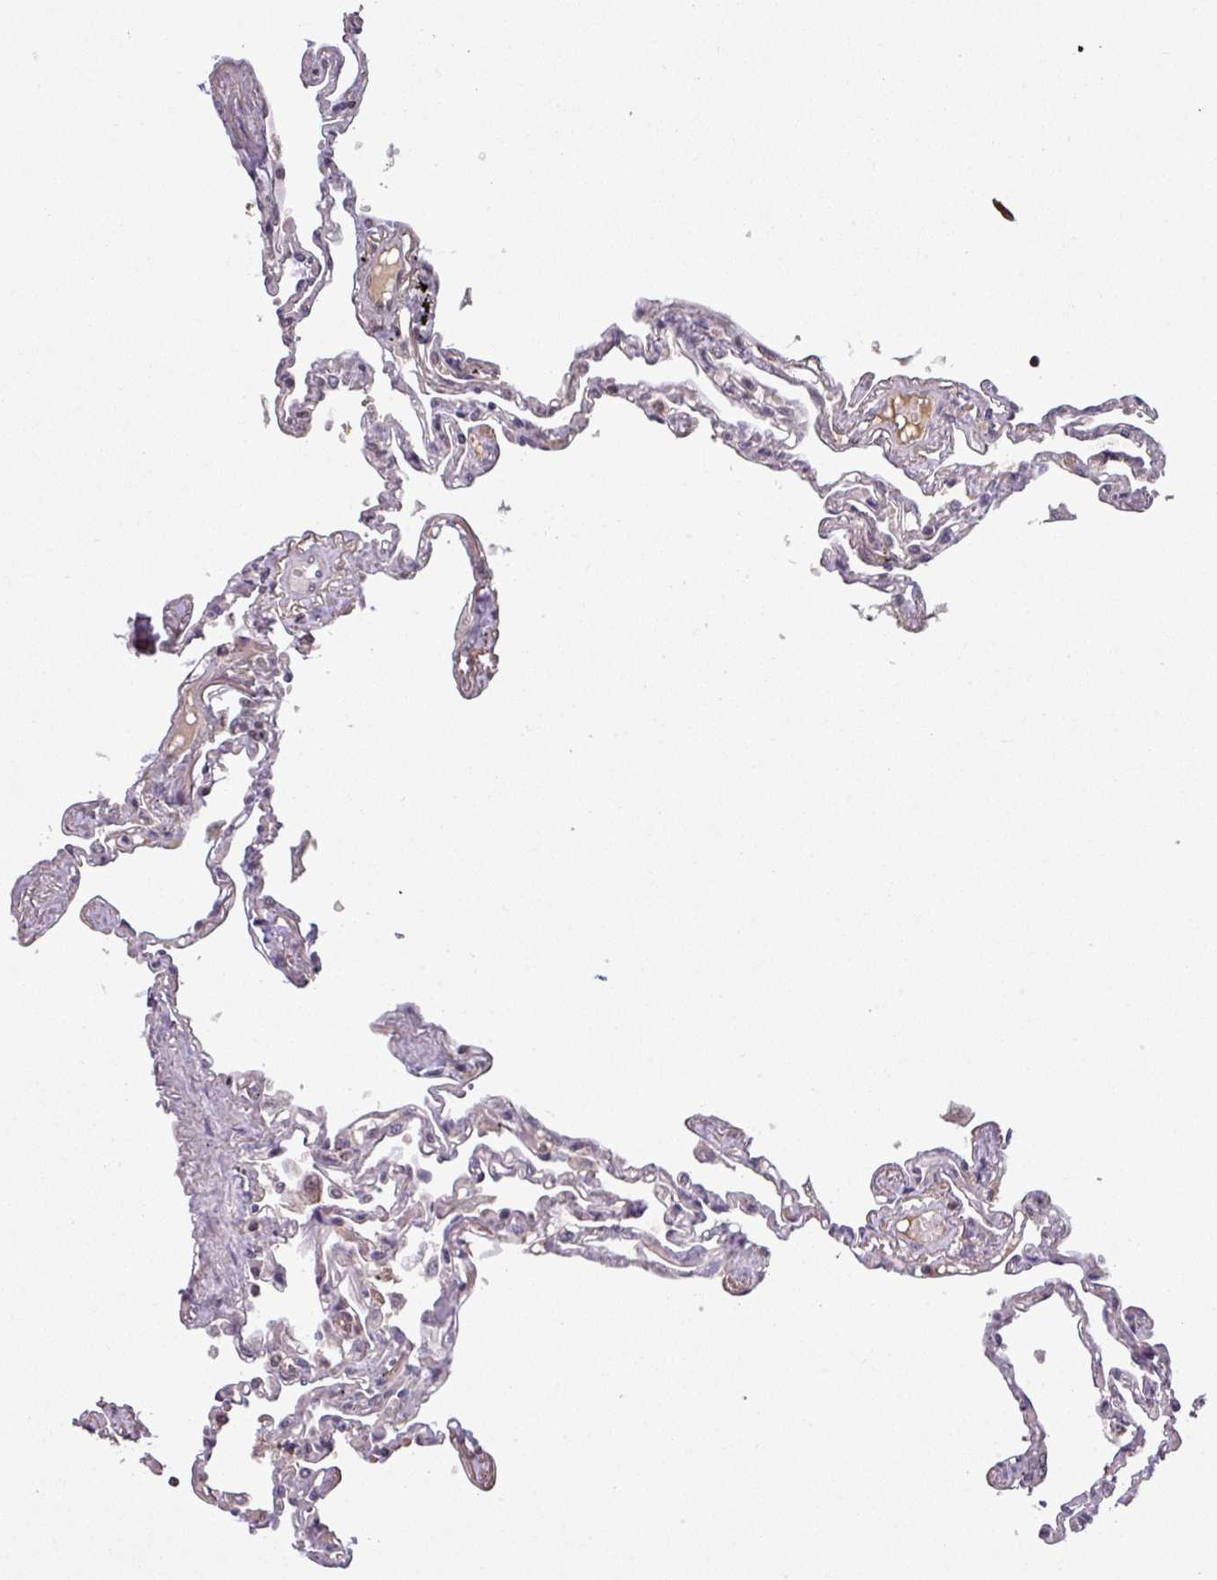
{"staining": {"intensity": "negative", "quantity": "none", "location": "none"}, "tissue": "lung", "cell_type": "Alveolar cells", "image_type": "normal", "snomed": [{"axis": "morphology", "description": "Normal tissue, NOS"}, {"axis": "topography", "description": "Lung"}], "caption": "This is a image of immunohistochemistry (IHC) staining of unremarkable lung, which shows no positivity in alveolar cells. Brightfield microscopy of IHC stained with DAB (3,3'-diaminobenzidine) (brown) and hematoxylin (blue), captured at high magnification.", "gene": "NOB1", "patient": {"sex": "female", "age": 67}}